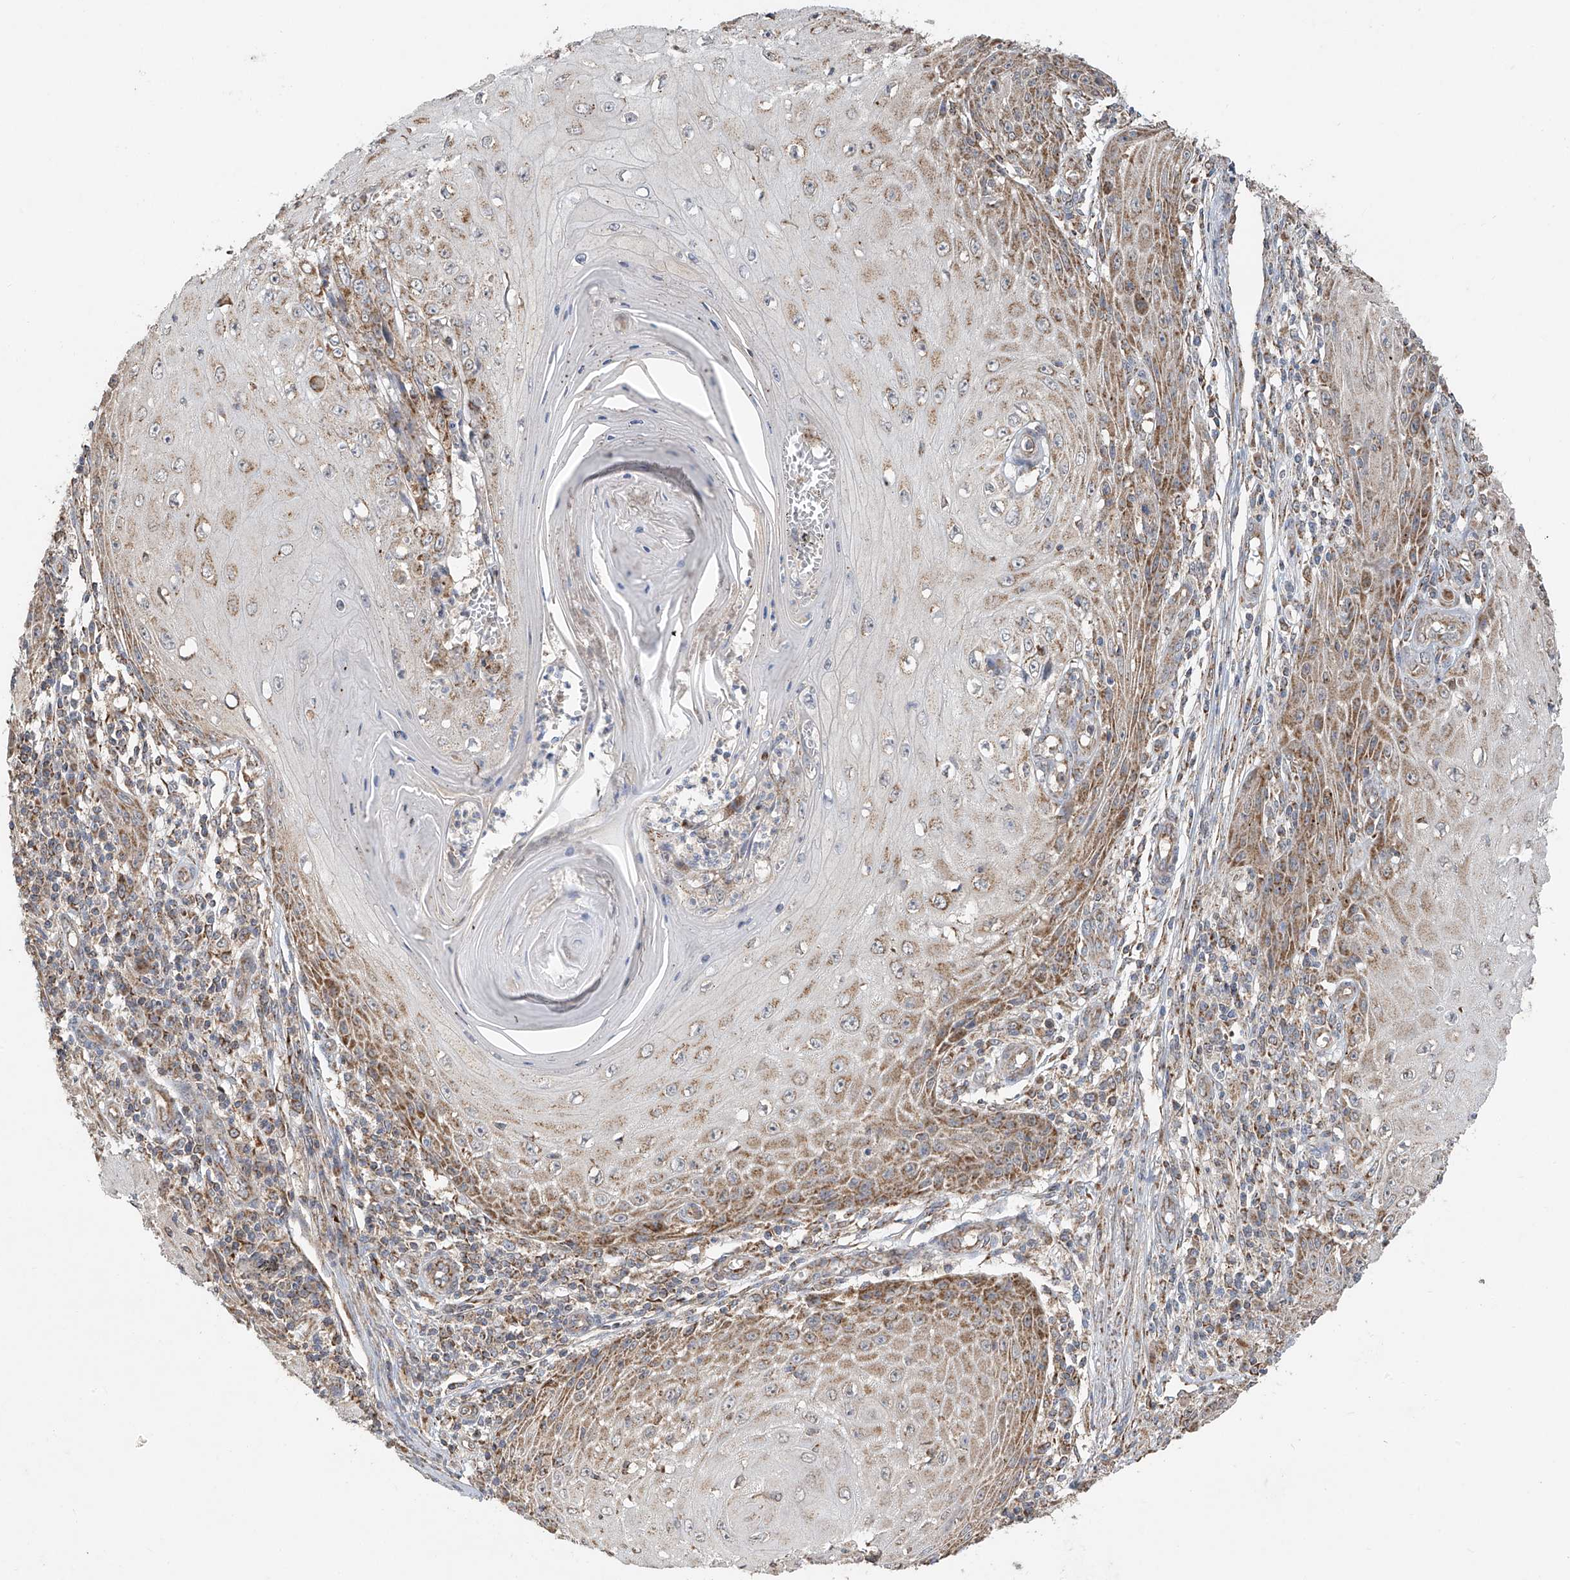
{"staining": {"intensity": "moderate", "quantity": "25%-75%", "location": "cytoplasmic/membranous"}, "tissue": "skin cancer", "cell_type": "Tumor cells", "image_type": "cancer", "snomed": [{"axis": "morphology", "description": "Squamous cell carcinoma, NOS"}, {"axis": "topography", "description": "Skin"}], "caption": "A brown stain labels moderate cytoplasmic/membranous positivity of a protein in skin cancer (squamous cell carcinoma) tumor cells.", "gene": "UQCC1", "patient": {"sex": "female", "age": 73}}